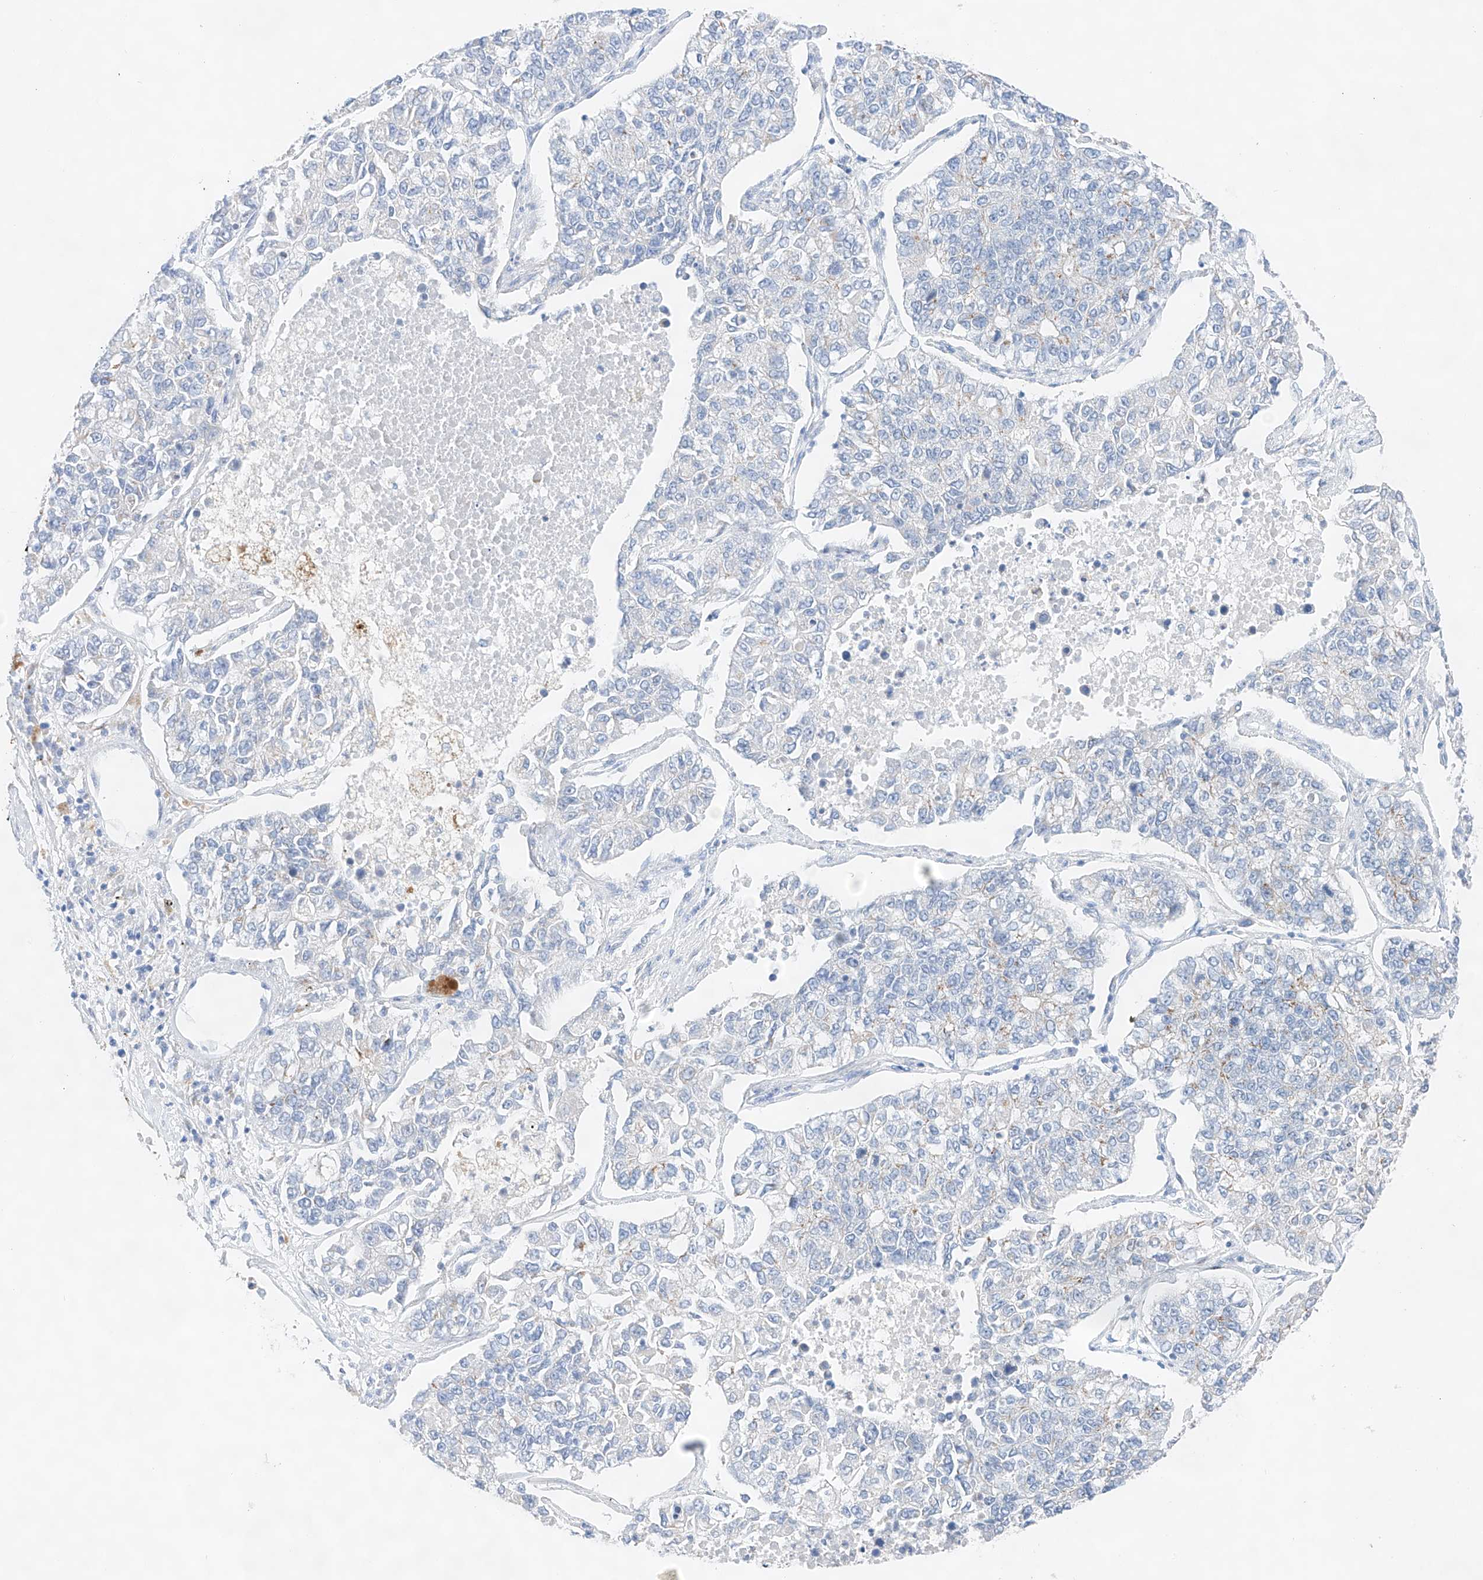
{"staining": {"intensity": "negative", "quantity": "none", "location": "none"}, "tissue": "lung cancer", "cell_type": "Tumor cells", "image_type": "cancer", "snomed": [{"axis": "morphology", "description": "Adenocarcinoma, NOS"}, {"axis": "topography", "description": "Lung"}], "caption": "Tumor cells are negative for protein expression in human lung adenocarcinoma.", "gene": "NT5C3B", "patient": {"sex": "male", "age": 49}}